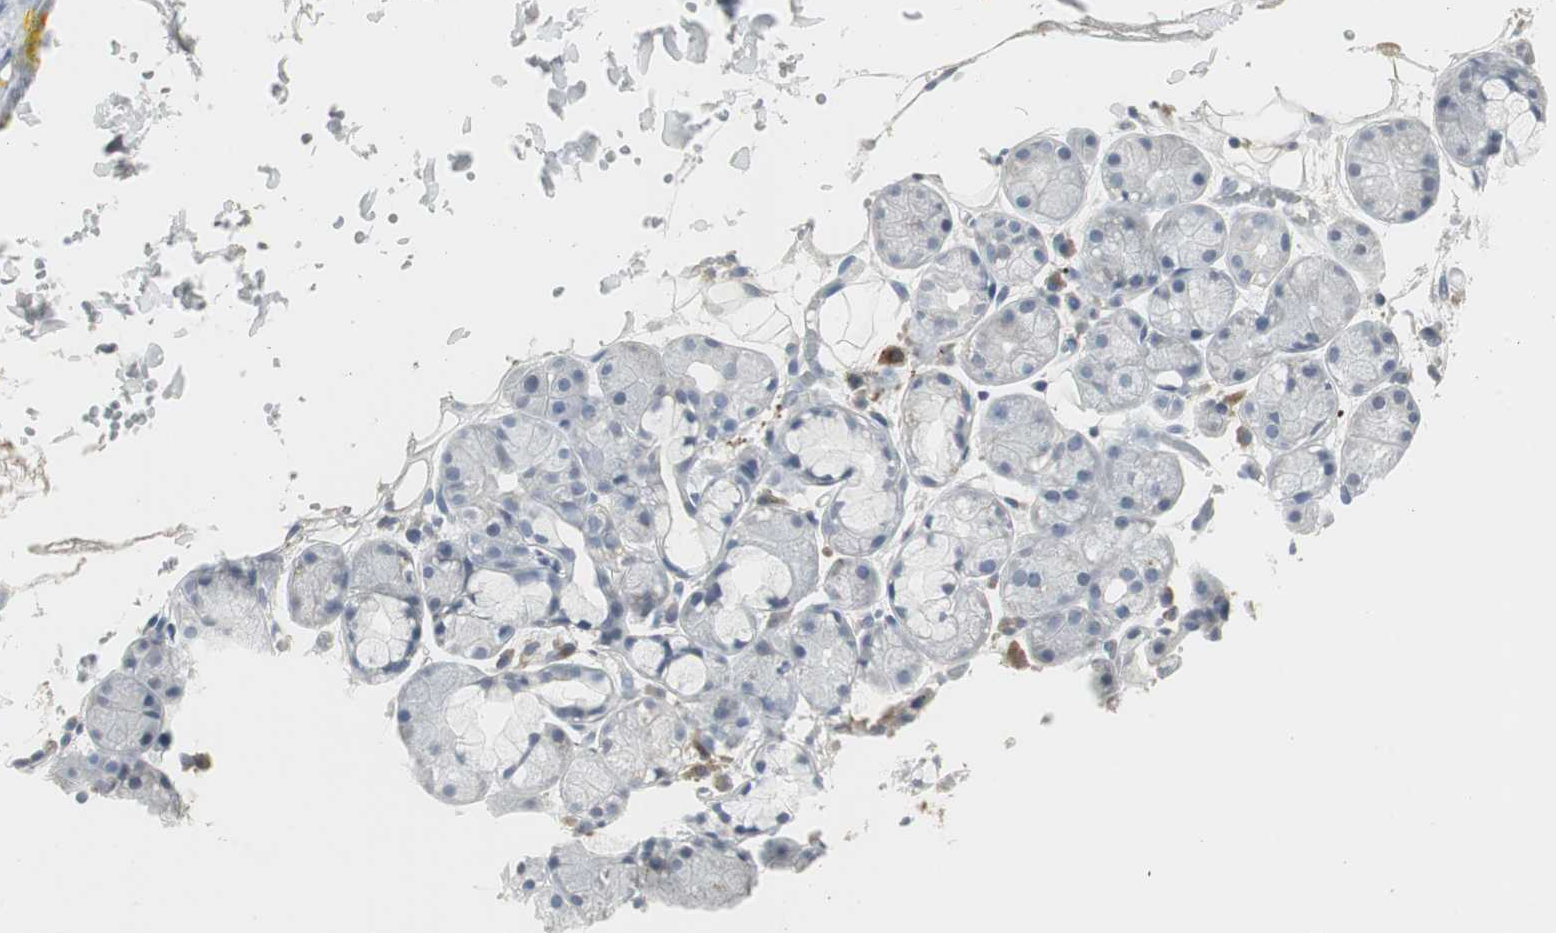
{"staining": {"intensity": "negative", "quantity": "none", "location": "none"}, "tissue": "salivary gland", "cell_type": "Glandular cells", "image_type": "normal", "snomed": [{"axis": "morphology", "description": "Normal tissue, NOS"}, {"axis": "topography", "description": "Skeletal muscle"}, {"axis": "topography", "description": "Oral tissue"}, {"axis": "topography", "description": "Salivary gland"}, {"axis": "topography", "description": "Peripheral nerve tissue"}], "caption": "Immunohistochemical staining of normal human salivary gland displays no significant expression in glandular cells.", "gene": "PI15", "patient": {"sex": "male", "age": 54}}